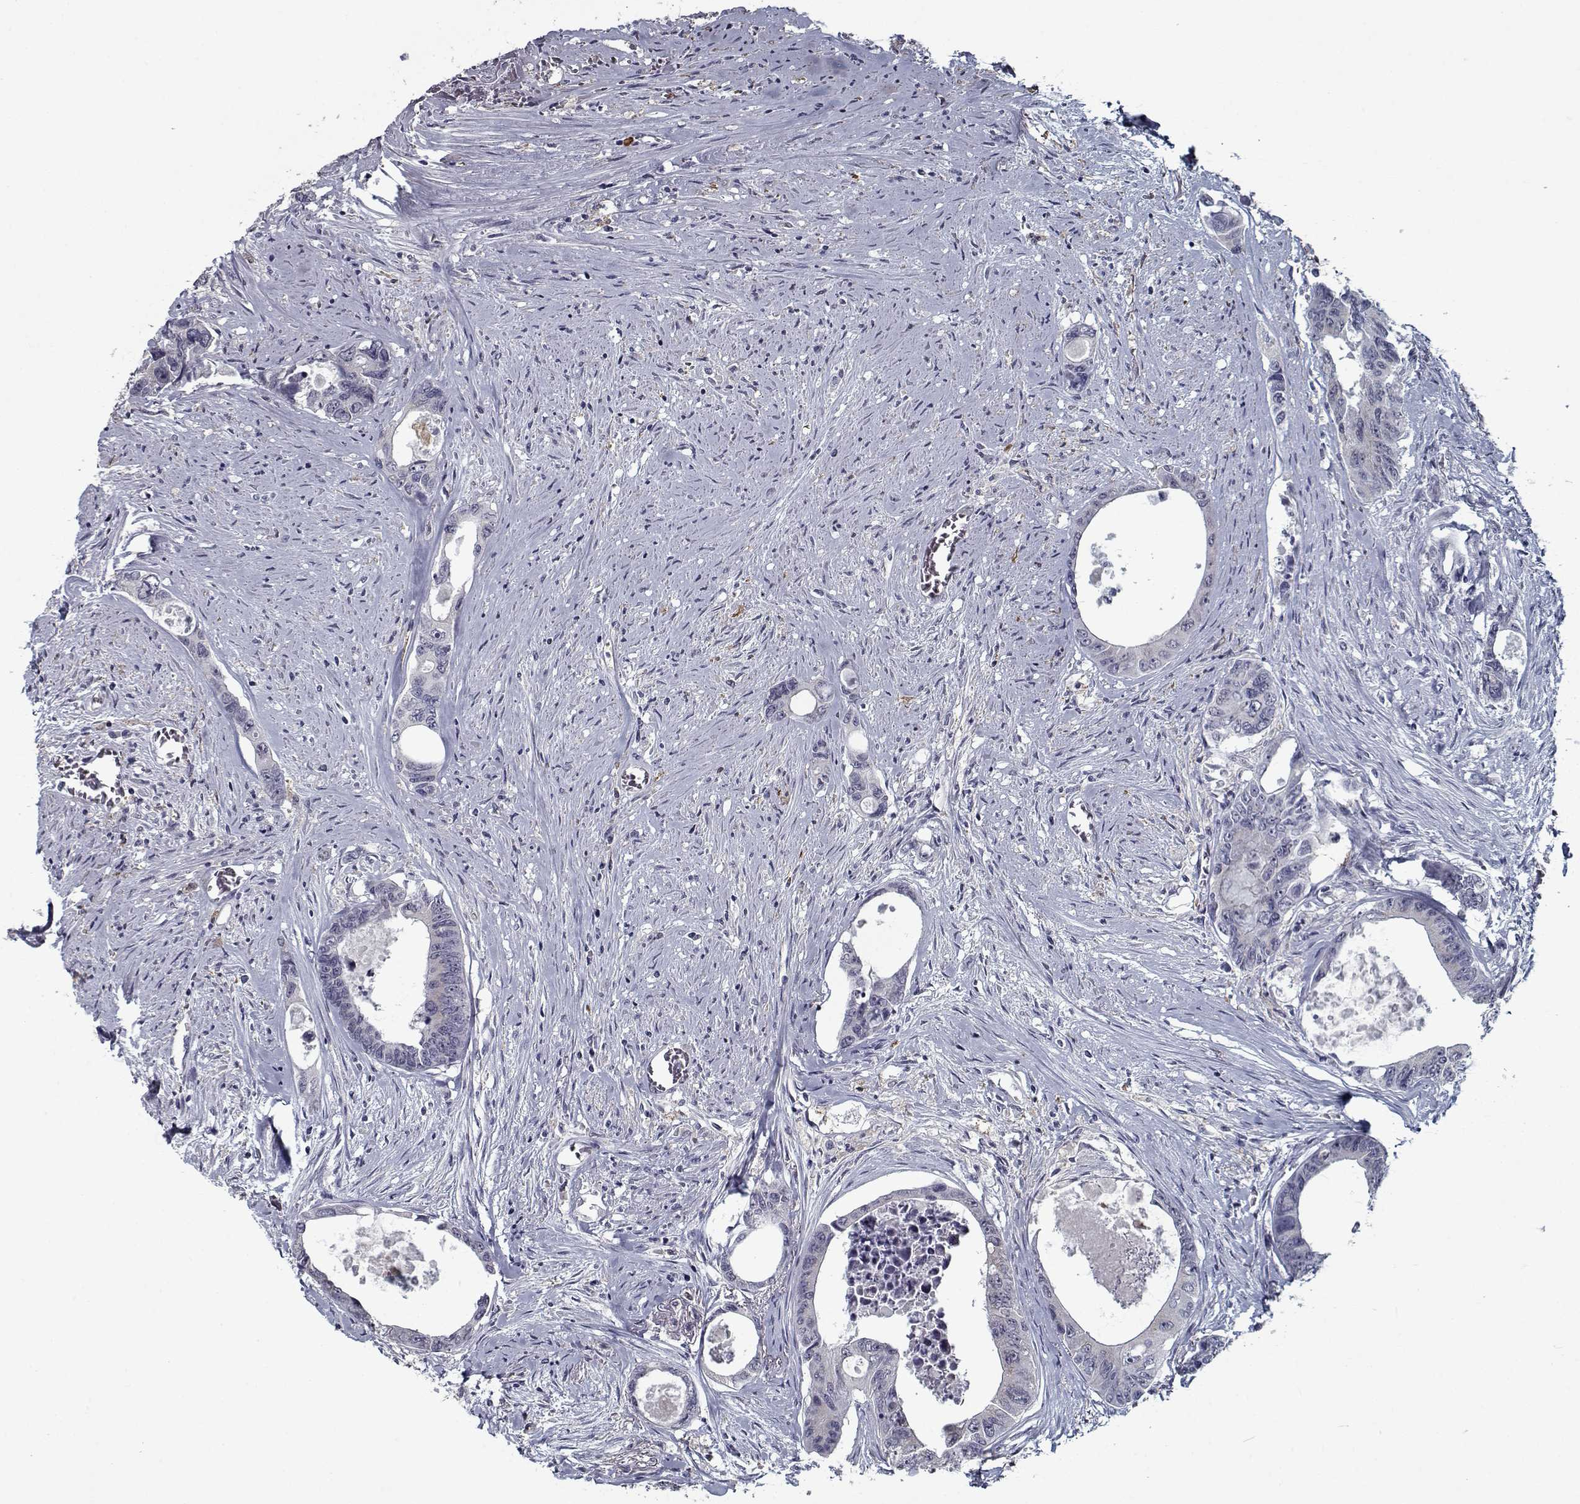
{"staining": {"intensity": "negative", "quantity": "none", "location": "none"}, "tissue": "colorectal cancer", "cell_type": "Tumor cells", "image_type": "cancer", "snomed": [{"axis": "morphology", "description": "Adenocarcinoma, NOS"}, {"axis": "topography", "description": "Rectum"}], "caption": "Tumor cells show no significant staining in colorectal cancer. (Brightfield microscopy of DAB (3,3'-diaminobenzidine) immunohistochemistry (IHC) at high magnification).", "gene": "SEC16B", "patient": {"sex": "male", "age": 59}}